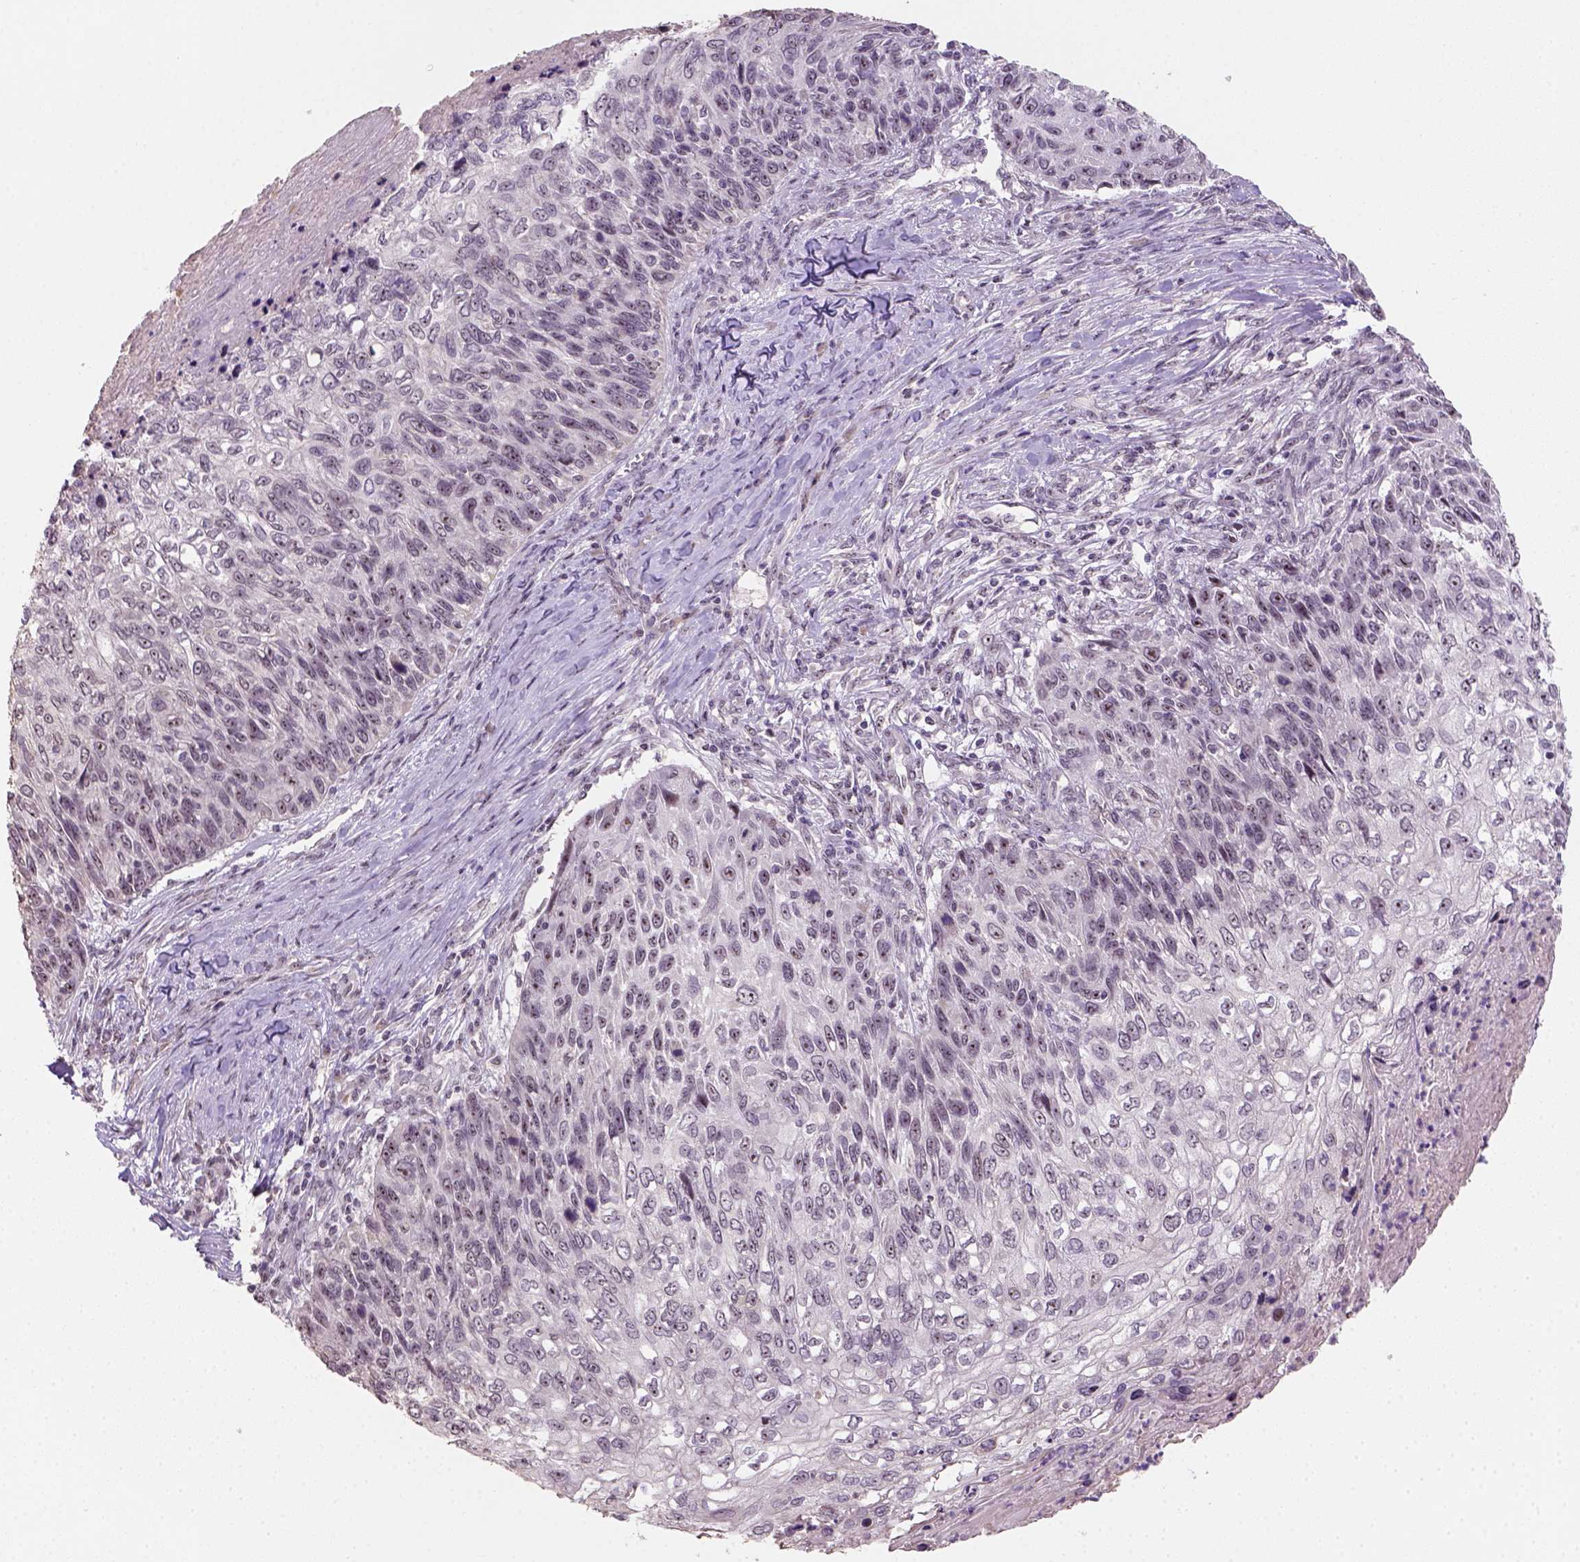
{"staining": {"intensity": "strong", "quantity": "<25%", "location": "nuclear"}, "tissue": "skin cancer", "cell_type": "Tumor cells", "image_type": "cancer", "snomed": [{"axis": "morphology", "description": "Squamous cell carcinoma, NOS"}, {"axis": "topography", "description": "Skin"}], "caption": "IHC micrograph of neoplastic tissue: squamous cell carcinoma (skin) stained using immunohistochemistry (IHC) reveals medium levels of strong protein expression localized specifically in the nuclear of tumor cells, appearing as a nuclear brown color.", "gene": "DDX50", "patient": {"sex": "male", "age": 92}}